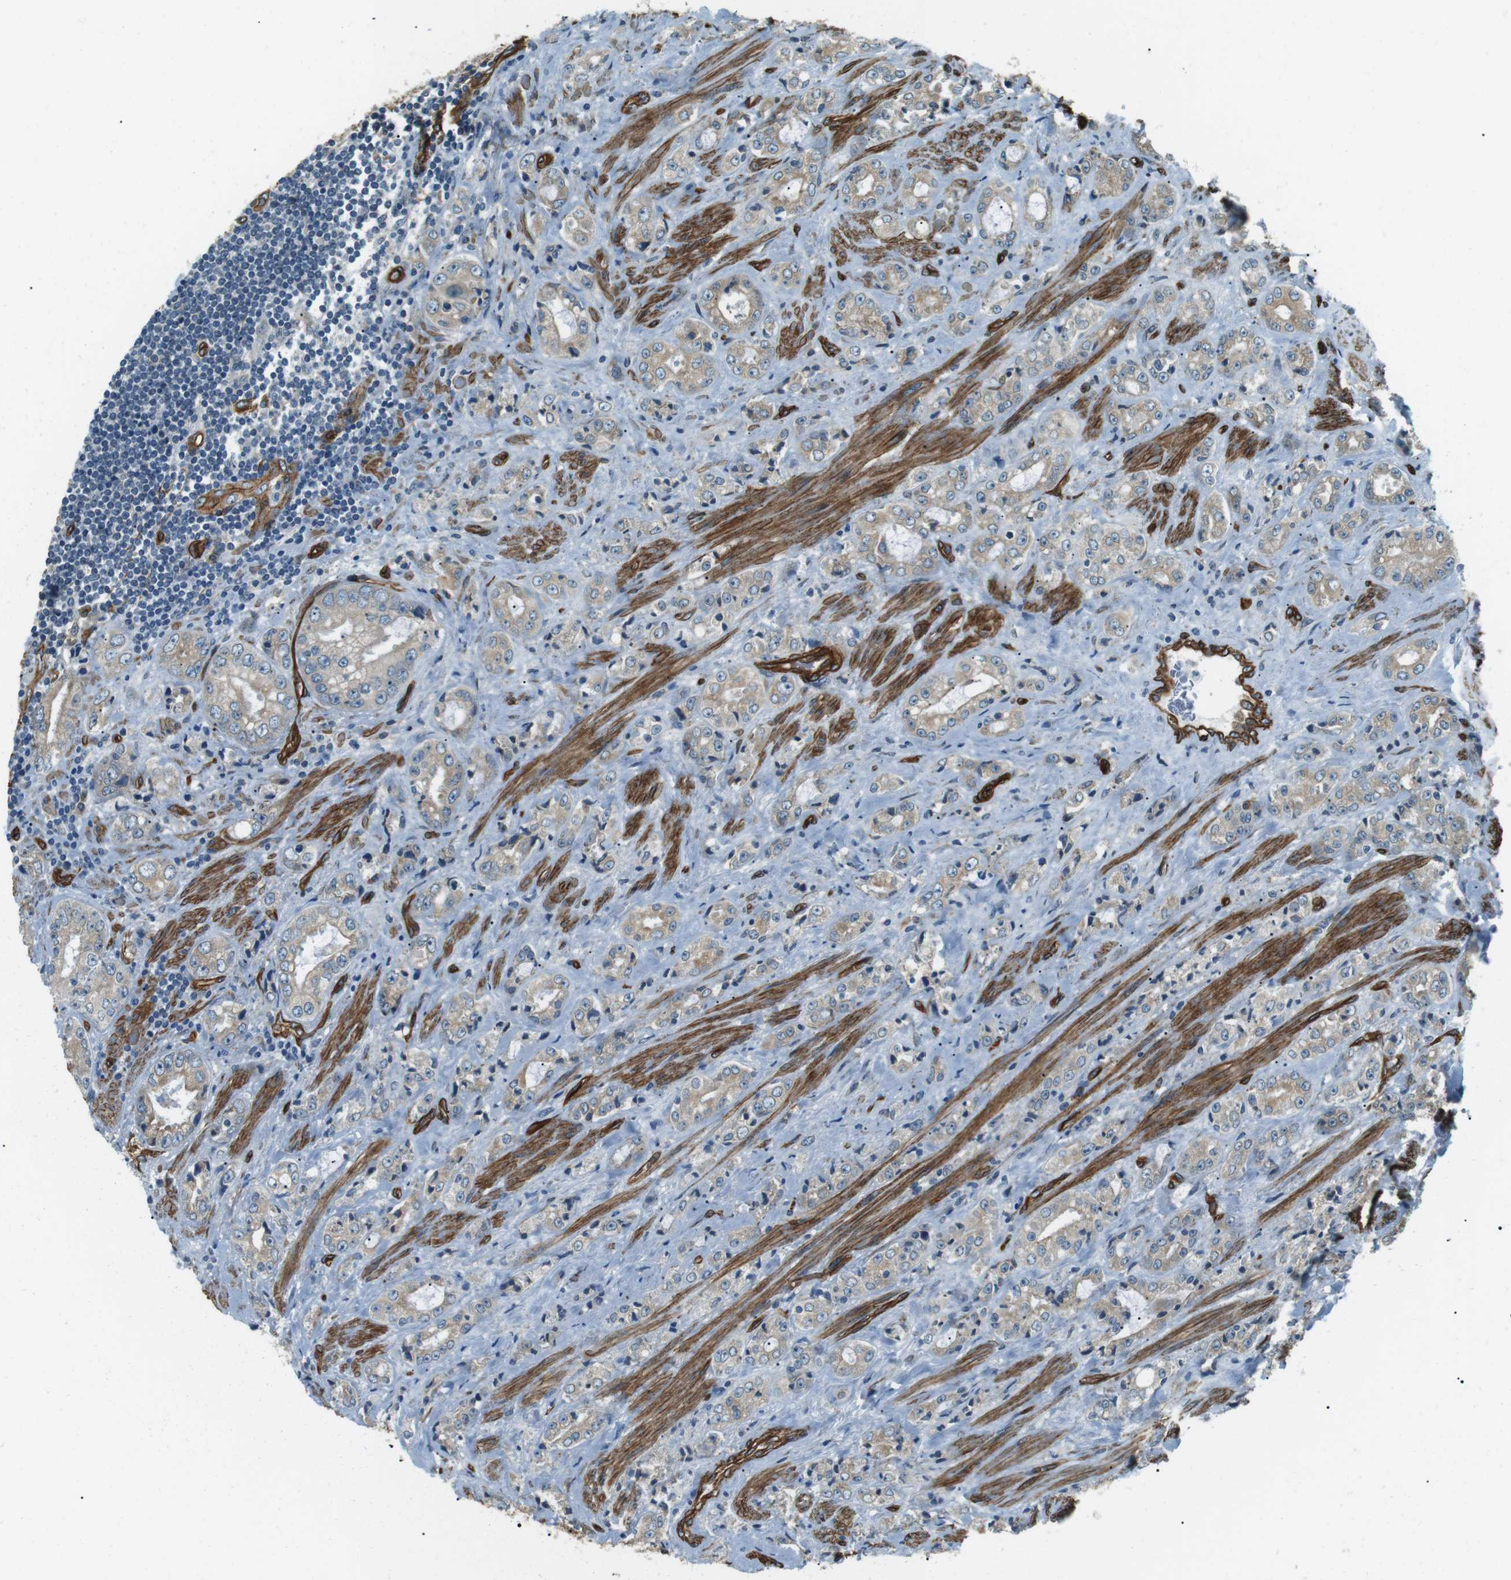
{"staining": {"intensity": "weak", "quantity": "25%-75%", "location": "cytoplasmic/membranous"}, "tissue": "prostate cancer", "cell_type": "Tumor cells", "image_type": "cancer", "snomed": [{"axis": "morphology", "description": "Adenocarcinoma, High grade"}, {"axis": "topography", "description": "Prostate"}], "caption": "An image showing weak cytoplasmic/membranous staining in approximately 25%-75% of tumor cells in prostate cancer, as visualized by brown immunohistochemical staining.", "gene": "ODR4", "patient": {"sex": "male", "age": 61}}